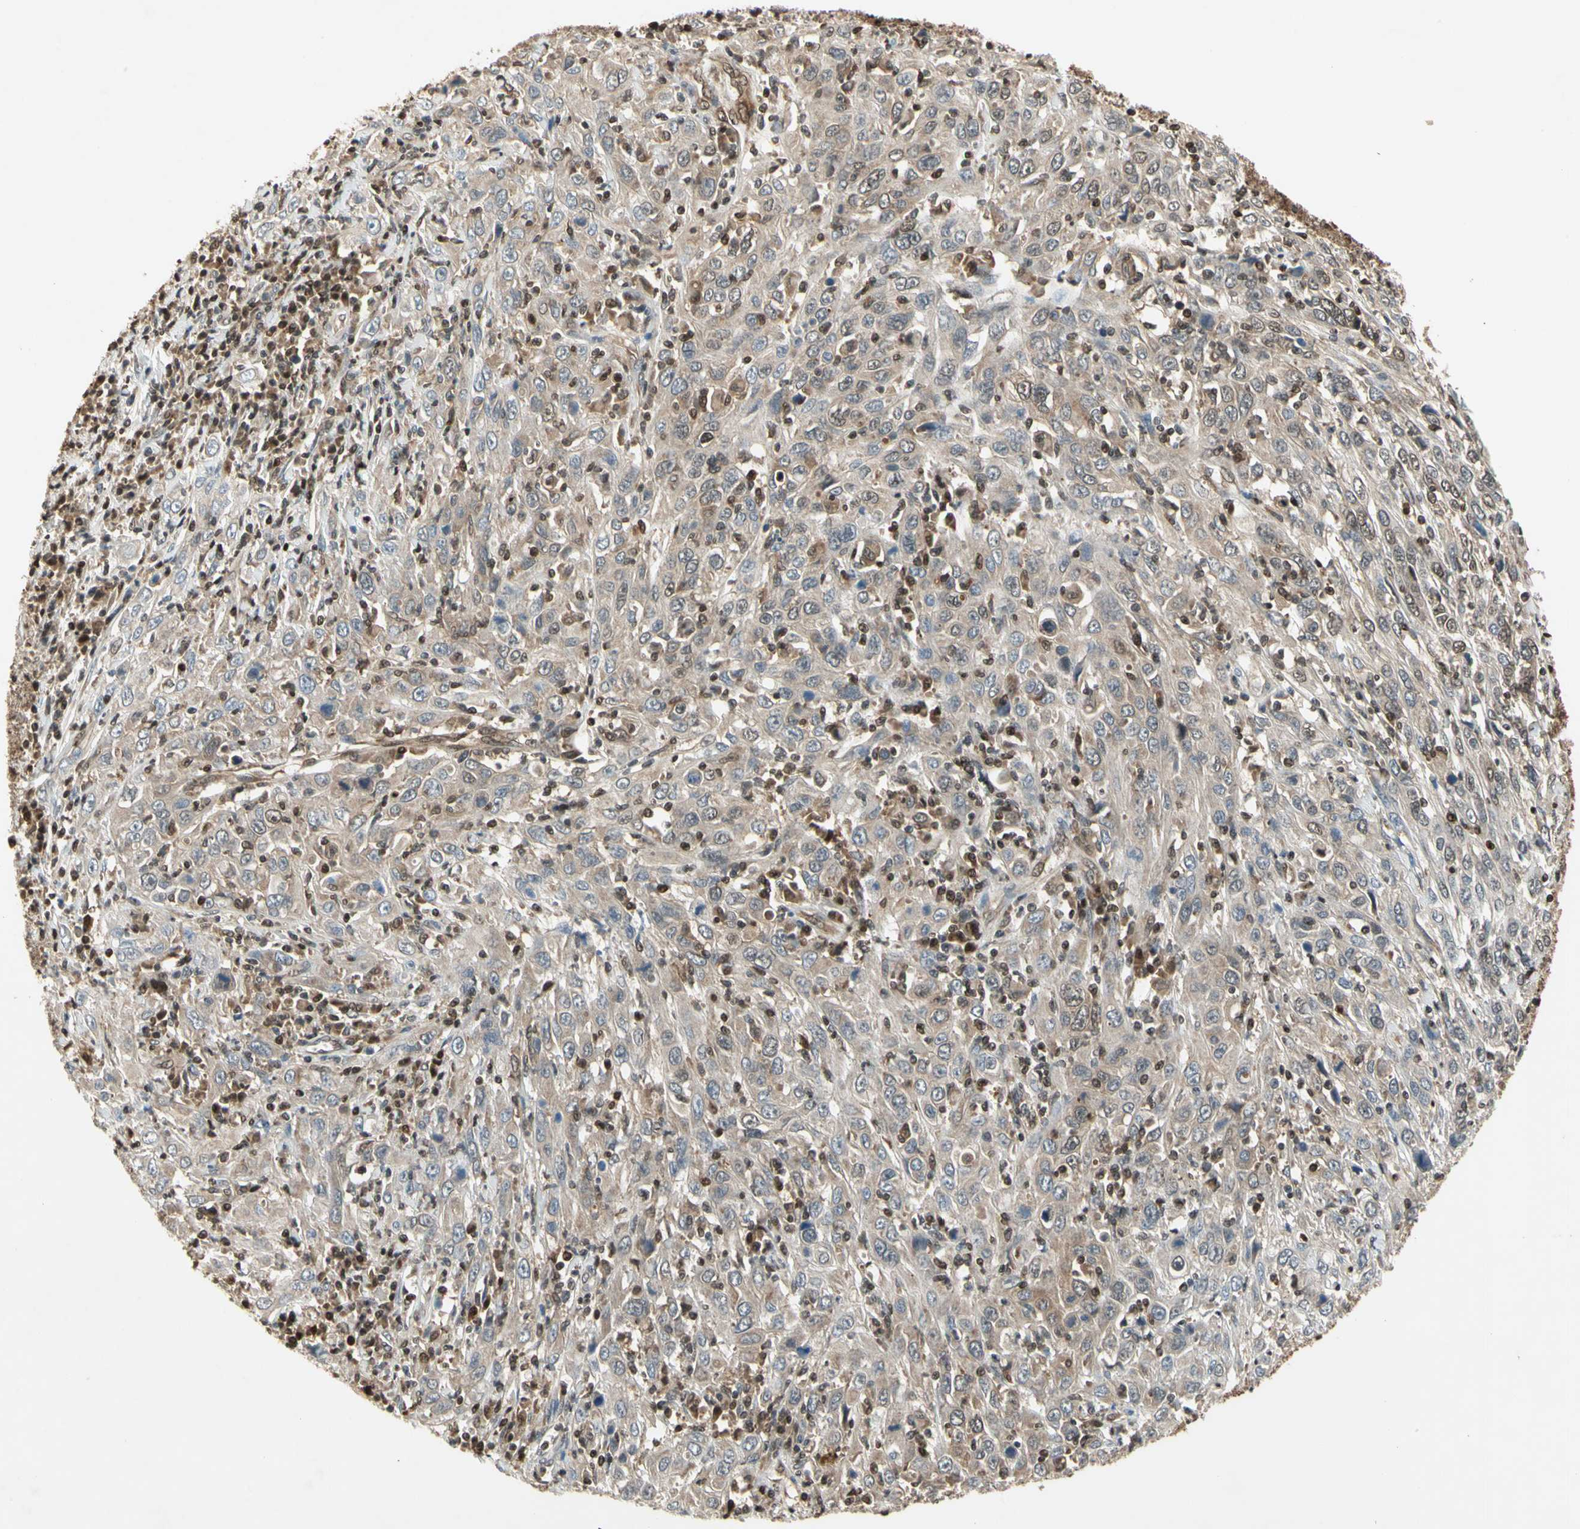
{"staining": {"intensity": "weak", "quantity": ">75%", "location": "cytoplasmic/membranous"}, "tissue": "cervical cancer", "cell_type": "Tumor cells", "image_type": "cancer", "snomed": [{"axis": "morphology", "description": "Squamous cell carcinoma, NOS"}, {"axis": "topography", "description": "Cervix"}], "caption": "Weak cytoplasmic/membranous positivity is present in approximately >75% of tumor cells in squamous cell carcinoma (cervical). The staining is performed using DAB (3,3'-diaminobenzidine) brown chromogen to label protein expression. The nuclei are counter-stained blue using hematoxylin.", "gene": "GSR", "patient": {"sex": "female", "age": 46}}